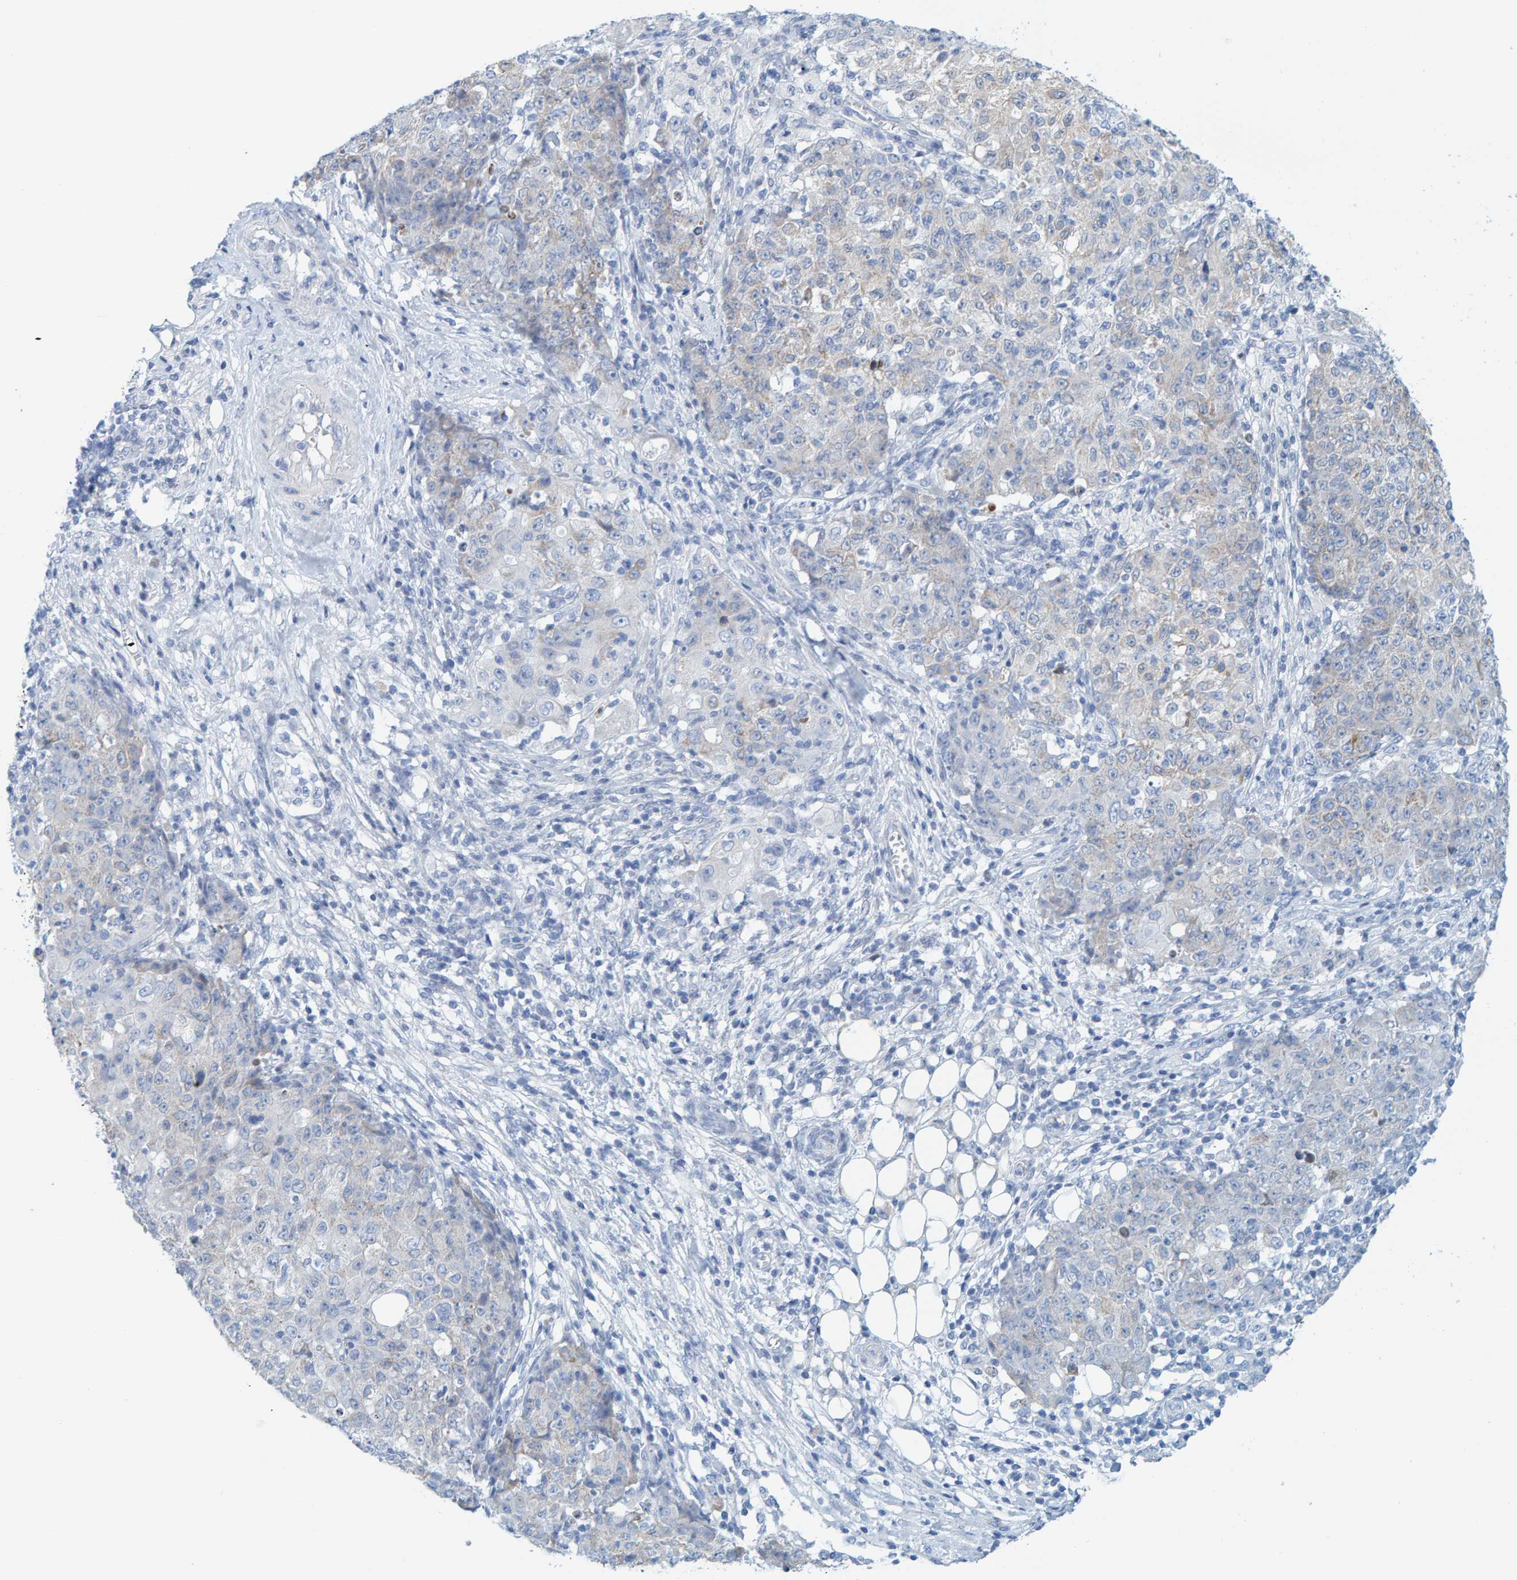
{"staining": {"intensity": "weak", "quantity": "25%-75%", "location": "cytoplasmic/membranous"}, "tissue": "ovarian cancer", "cell_type": "Tumor cells", "image_type": "cancer", "snomed": [{"axis": "morphology", "description": "Carcinoma, endometroid"}, {"axis": "topography", "description": "Ovary"}], "caption": "A high-resolution image shows IHC staining of endometroid carcinoma (ovarian), which demonstrates weak cytoplasmic/membranous expression in approximately 25%-75% of tumor cells. (IHC, brightfield microscopy, high magnification).", "gene": "KLHL11", "patient": {"sex": "female", "age": 42}}